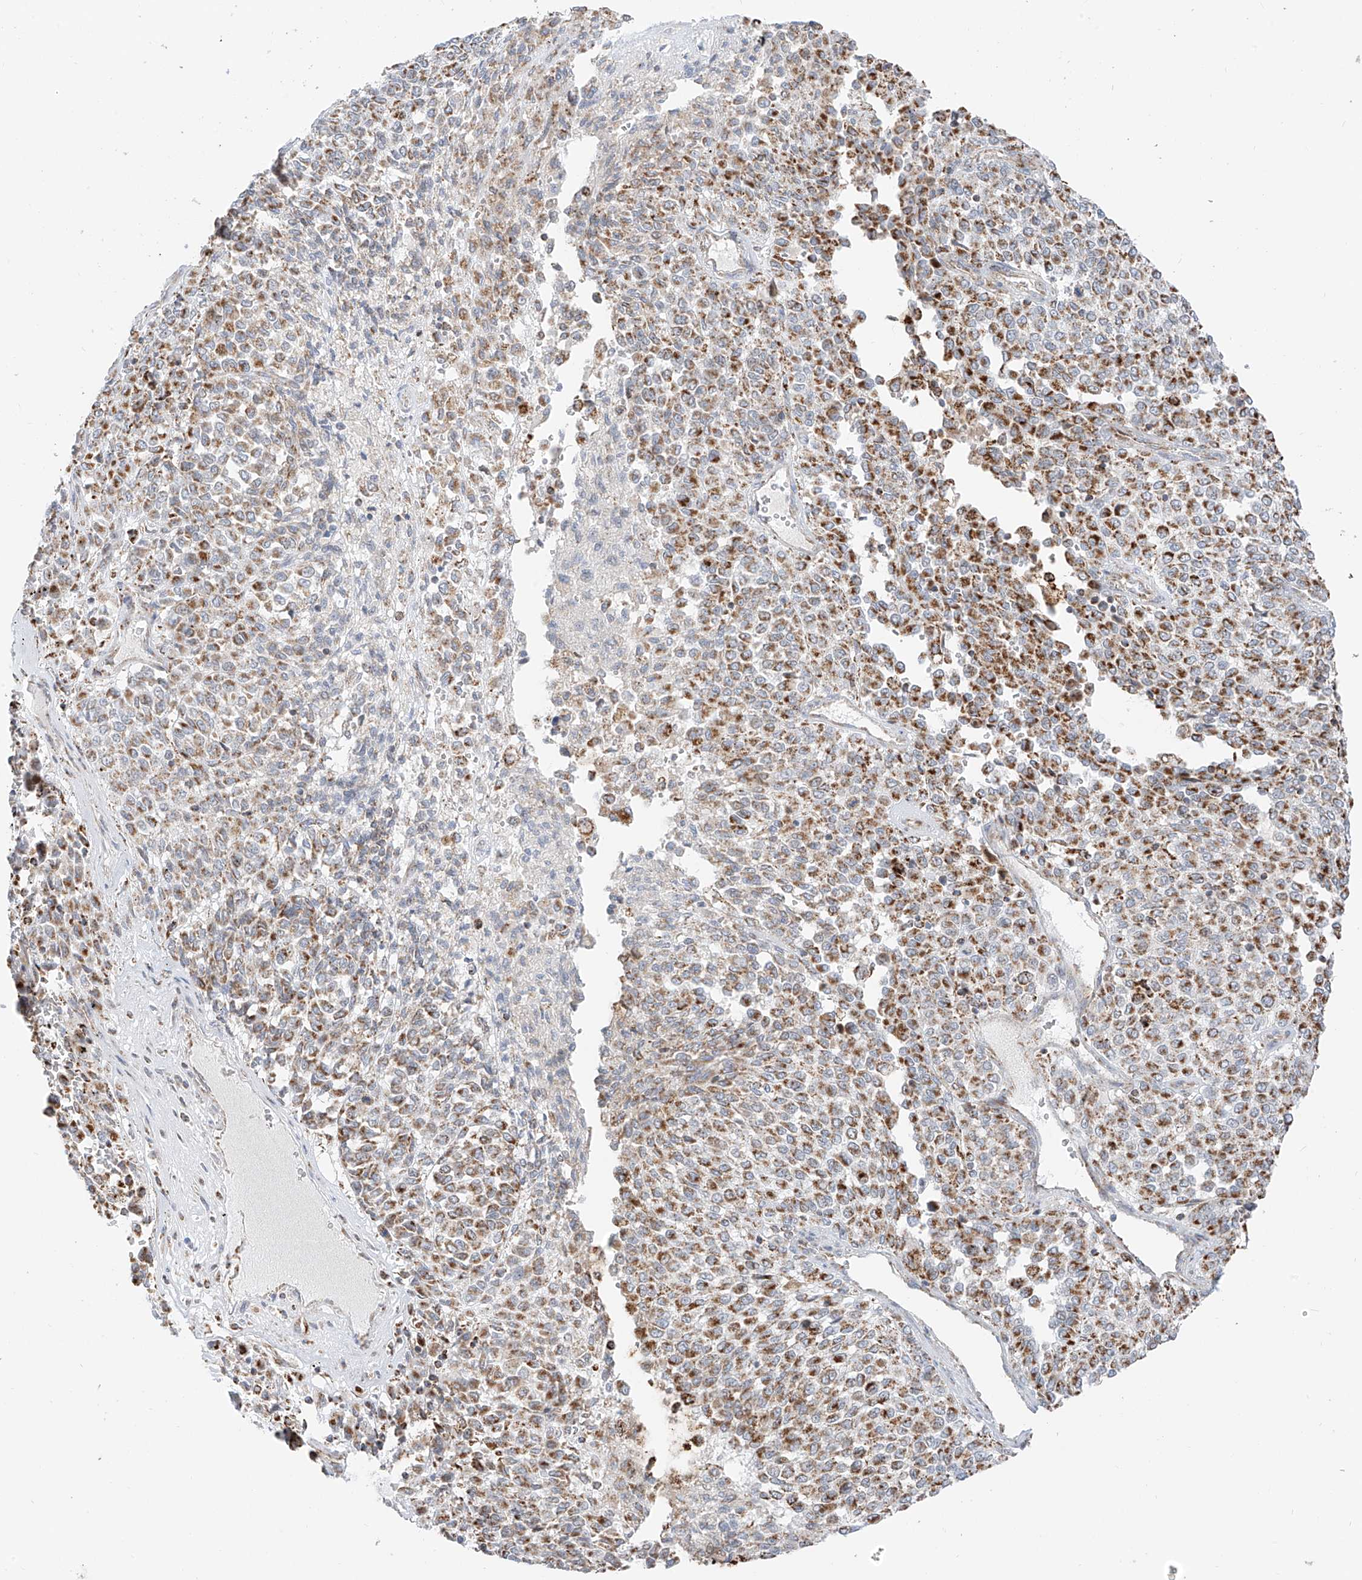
{"staining": {"intensity": "moderate", "quantity": ">75%", "location": "cytoplasmic/membranous"}, "tissue": "melanoma", "cell_type": "Tumor cells", "image_type": "cancer", "snomed": [{"axis": "morphology", "description": "Malignant melanoma, Metastatic site"}, {"axis": "topography", "description": "Pancreas"}], "caption": "IHC photomicrograph of malignant melanoma (metastatic site) stained for a protein (brown), which shows medium levels of moderate cytoplasmic/membranous staining in approximately >75% of tumor cells.", "gene": "ETHE1", "patient": {"sex": "female", "age": 30}}